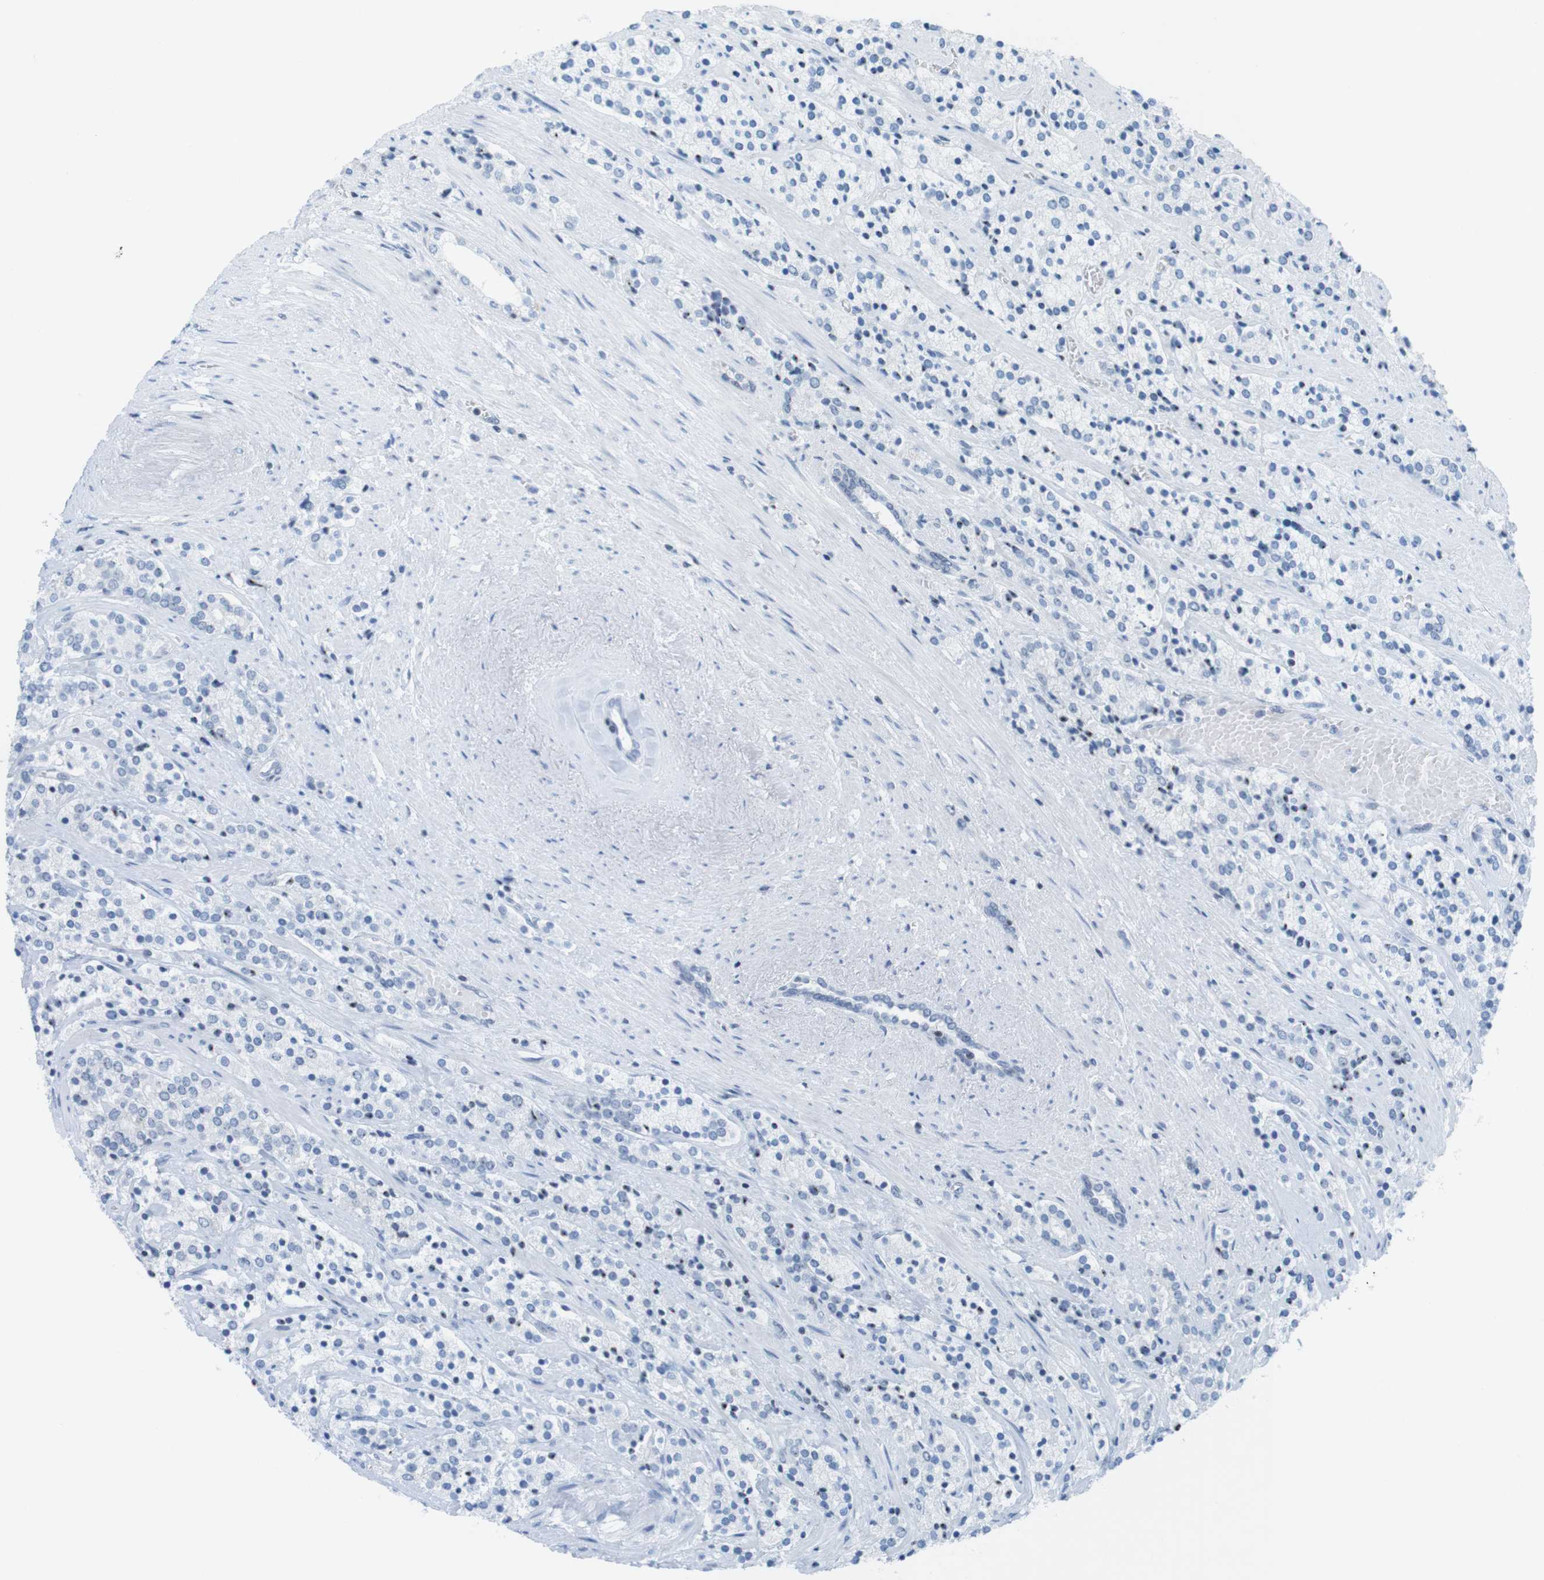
{"staining": {"intensity": "negative", "quantity": "none", "location": "none"}, "tissue": "prostate cancer", "cell_type": "Tumor cells", "image_type": "cancer", "snomed": [{"axis": "morphology", "description": "Adenocarcinoma, High grade"}, {"axis": "topography", "description": "Prostate"}], "caption": "Tumor cells are negative for brown protein staining in high-grade adenocarcinoma (prostate). (DAB immunohistochemistry (IHC), high magnification).", "gene": "NIFK", "patient": {"sex": "male", "age": 71}}